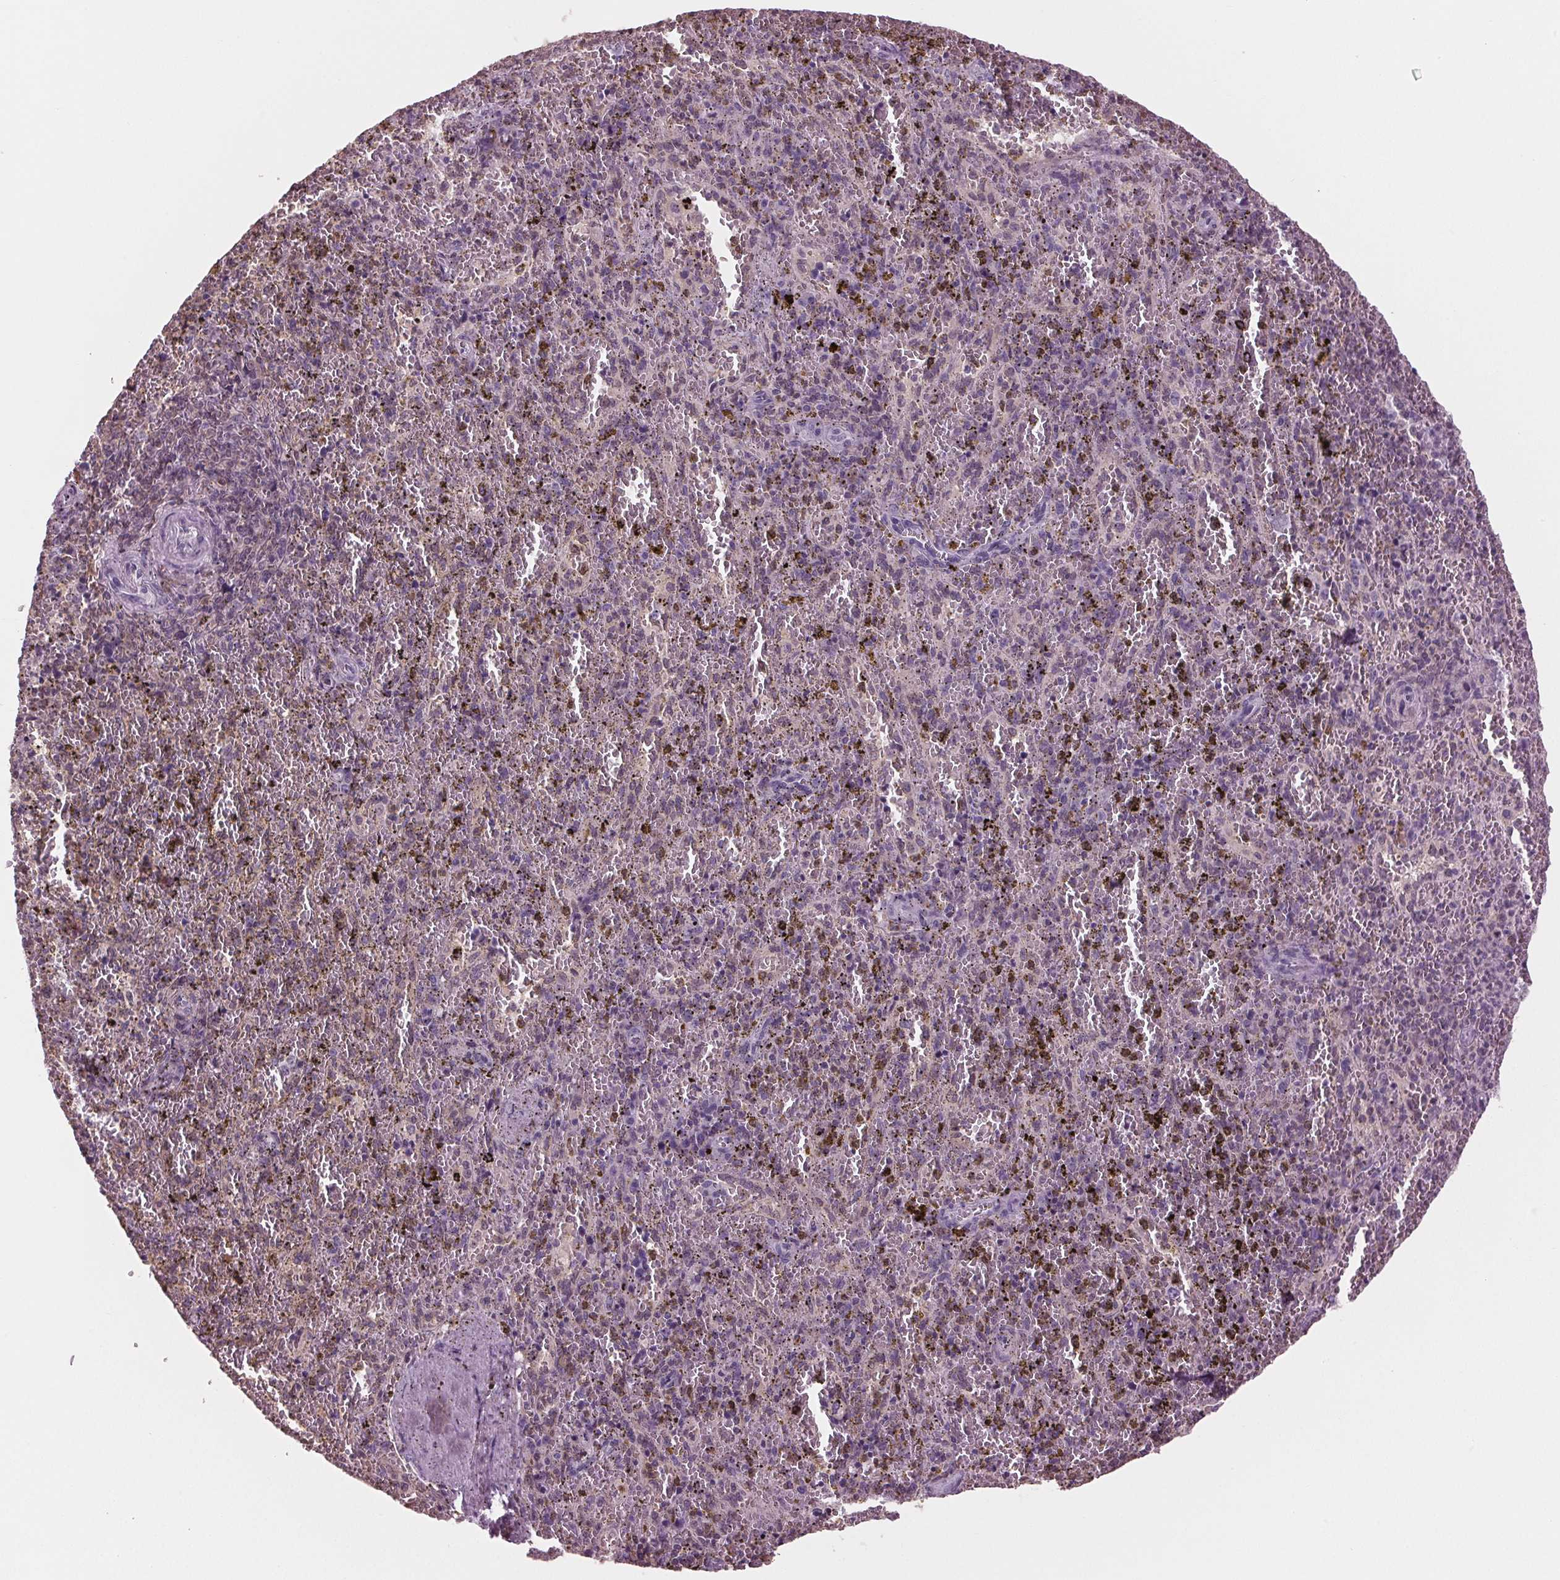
{"staining": {"intensity": "negative", "quantity": "none", "location": "none"}, "tissue": "spleen", "cell_type": "Cells in red pulp", "image_type": "normal", "snomed": [{"axis": "morphology", "description": "Normal tissue, NOS"}, {"axis": "topography", "description": "Spleen"}], "caption": "Normal spleen was stained to show a protein in brown. There is no significant staining in cells in red pulp. Nuclei are stained in blue.", "gene": "BTLA", "patient": {"sex": "female", "age": 50}}